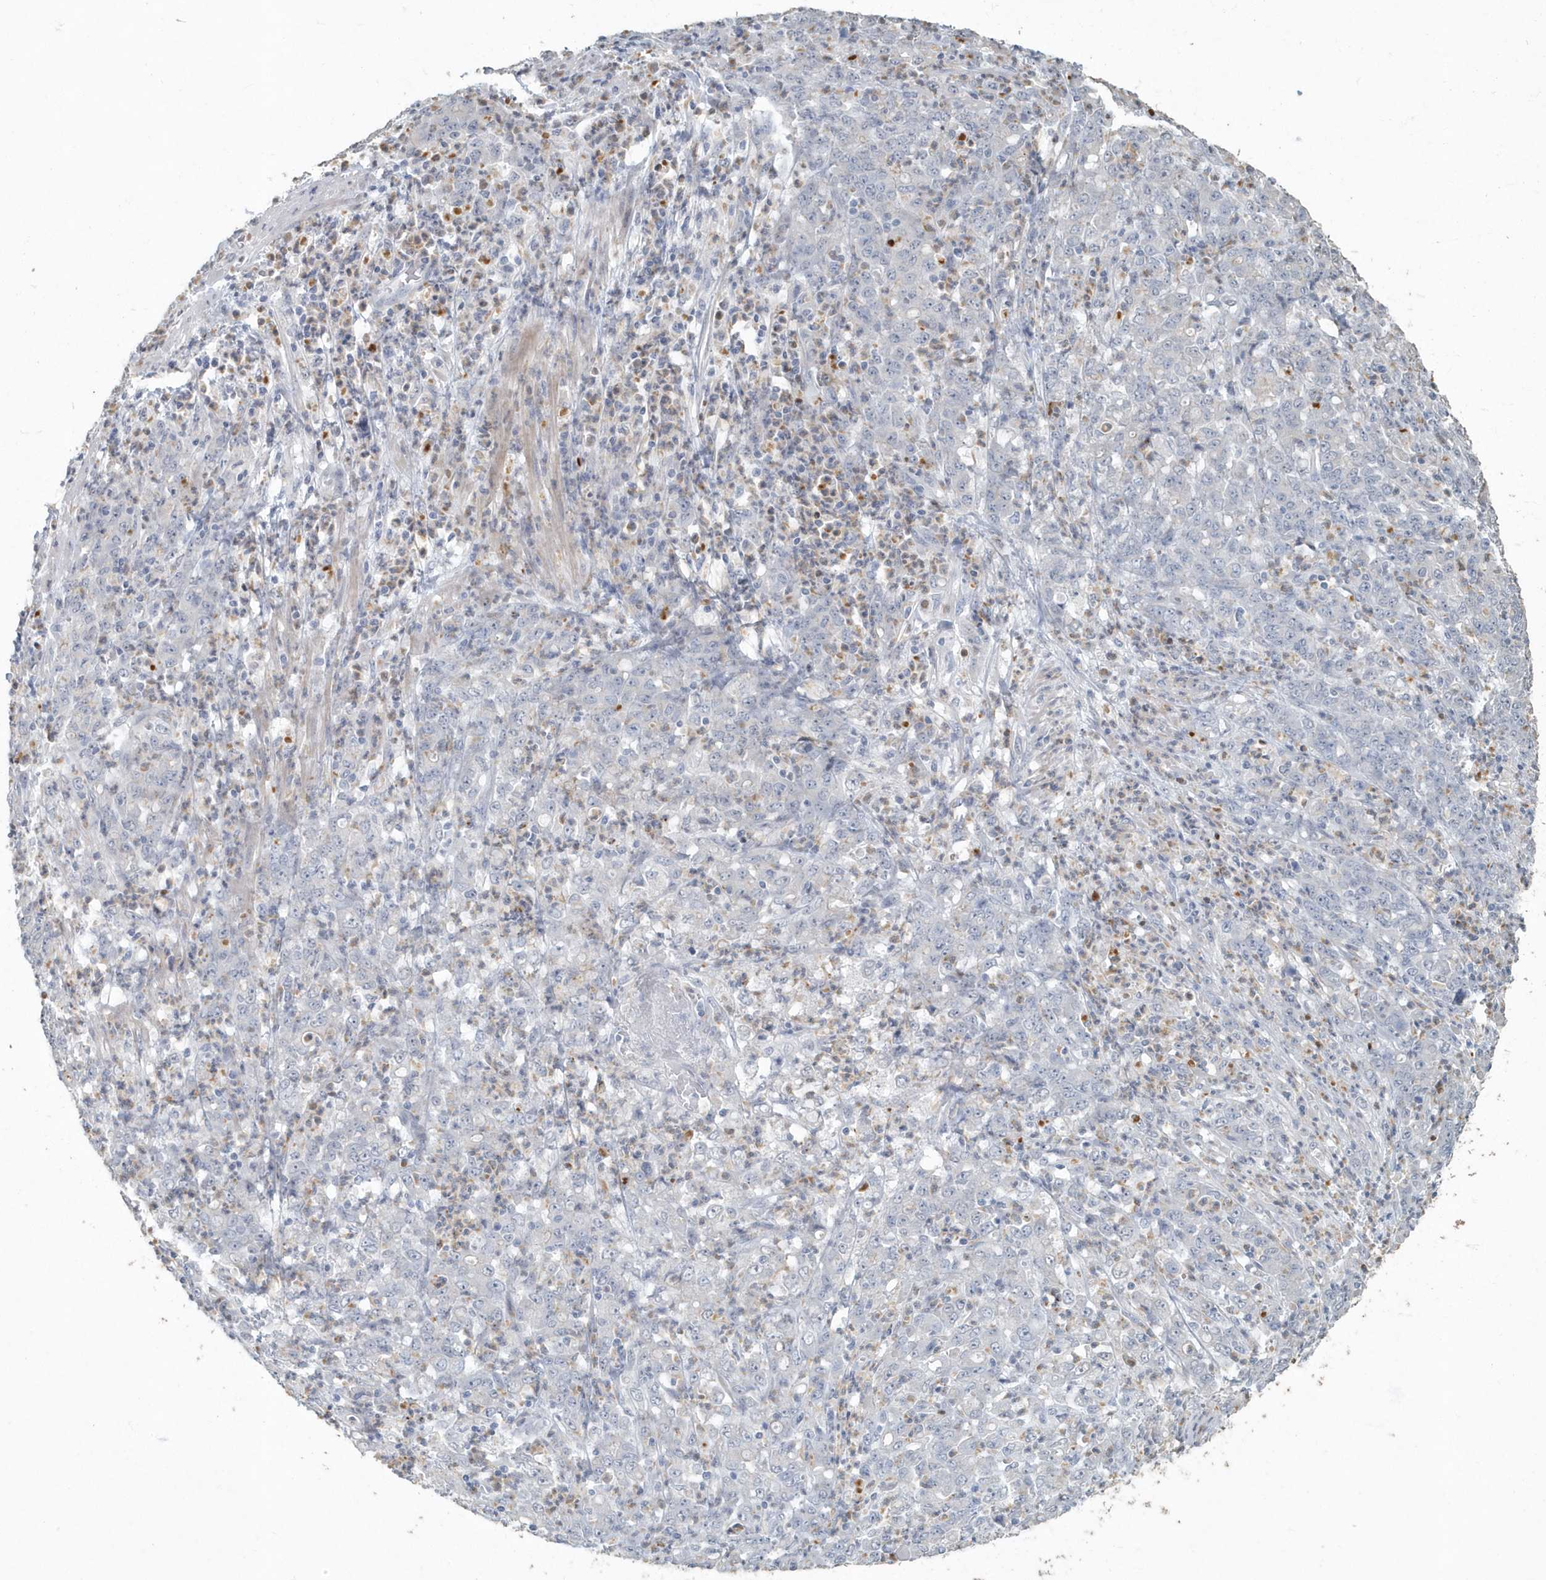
{"staining": {"intensity": "negative", "quantity": "none", "location": "none"}, "tissue": "stomach cancer", "cell_type": "Tumor cells", "image_type": "cancer", "snomed": [{"axis": "morphology", "description": "Adenocarcinoma, NOS"}, {"axis": "topography", "description": "Stomach, lower"}], "caption": "Immunohistochemistry micrograph of stomach cancer (adenocarcinoma) stained for a protein (brown), which reveals no staining in tumor cells.", "gene": "MYOT", "patient": {"sex": "female", "age": 71}}